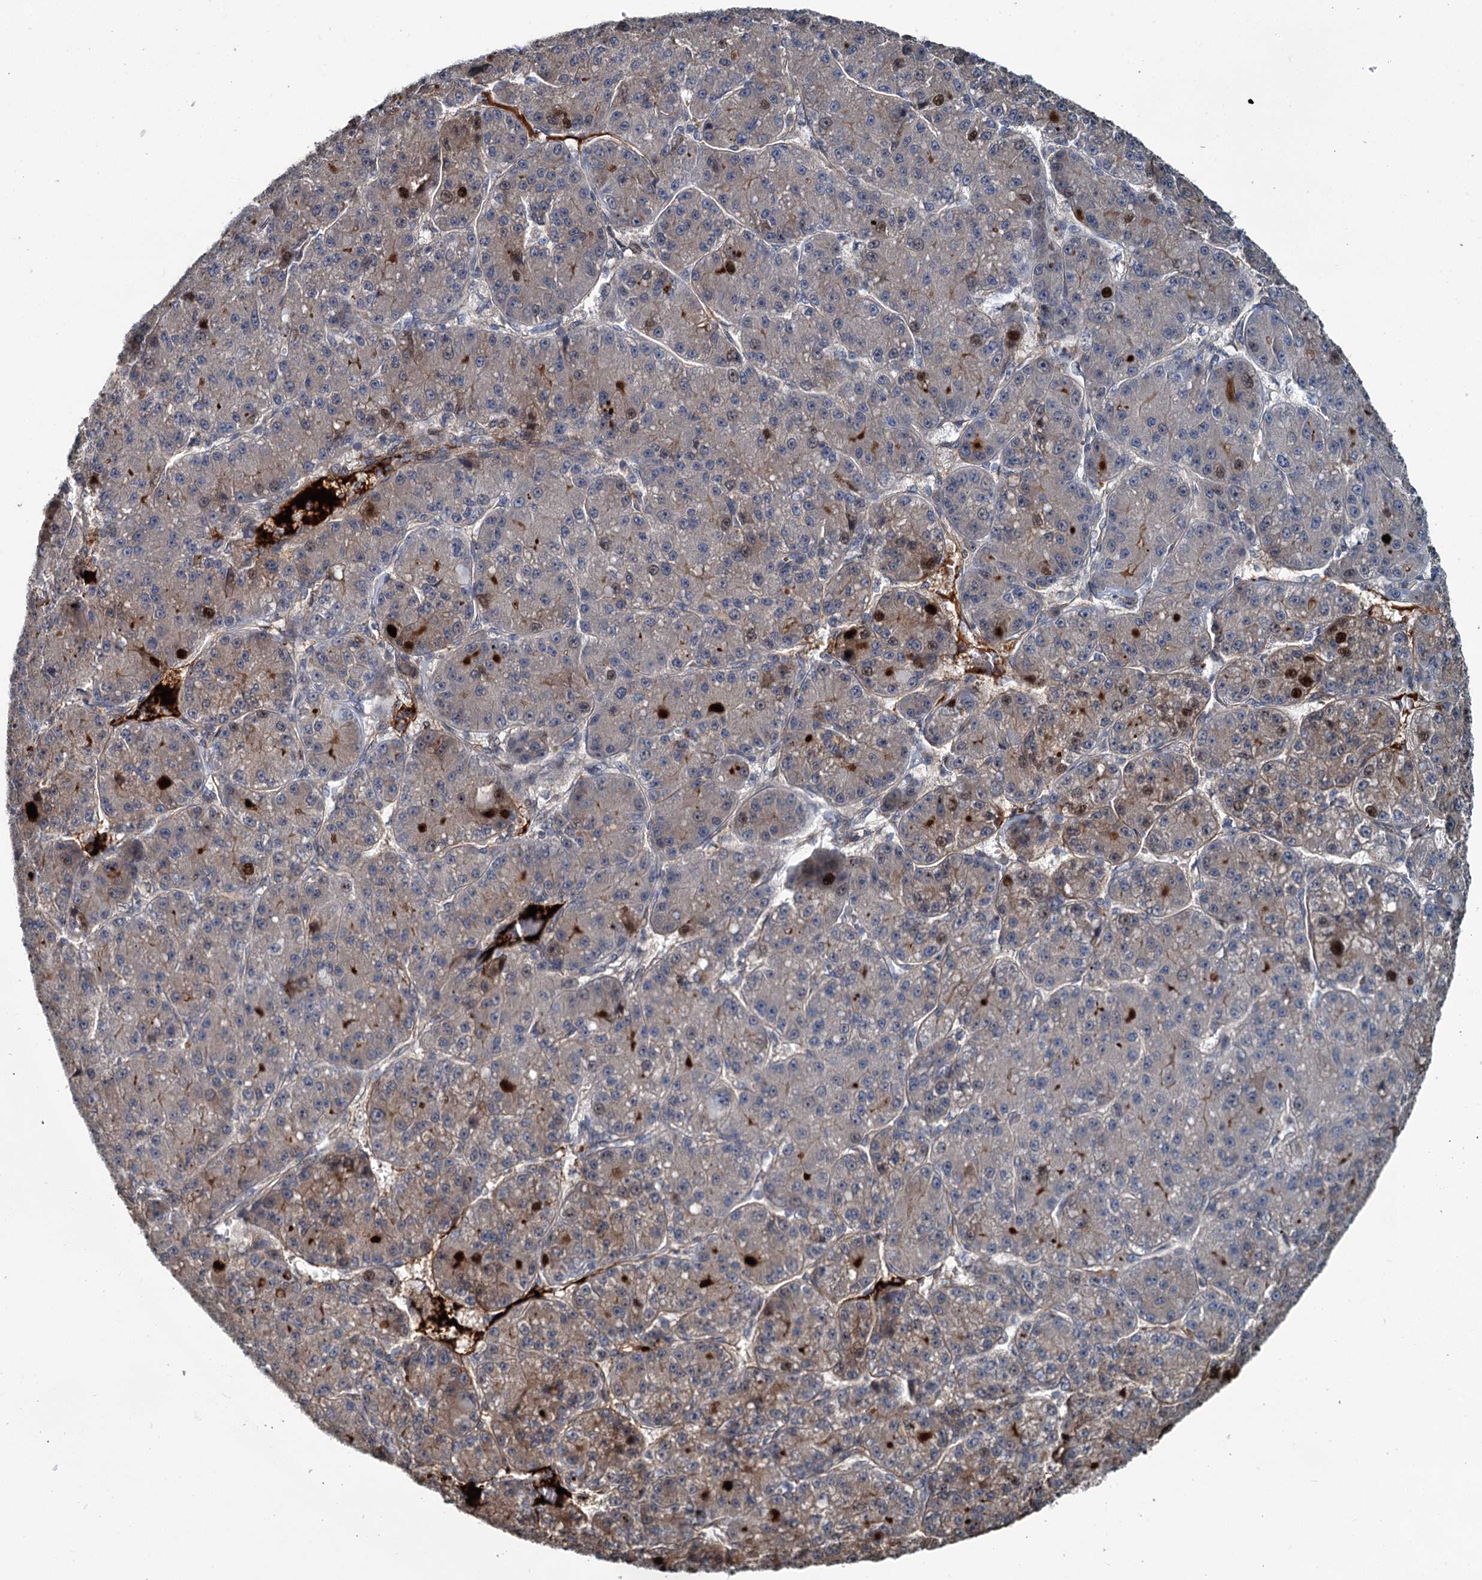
{"staining": {"intensity": "weak", "quantity": "<25%", "location": "cytoplasmic/membranous"}, "tissue": "liver cancer", "cell_type": "Tumor cells", "image_type": "cancer", "snomed": [{"axis": "morphology", "description": "Carcinoma, Hepatocellular, NOS"}, {"axis": "topography", "description": "Liver"}], "caption": "Protein analysis of liver cancer (hepatocellular carcinoma) exhibits no significant expression in tumor cells. Nuclei are stained in blue.", "gene": "TEDC1", "patient": {"sex": "male", "age": 67}}